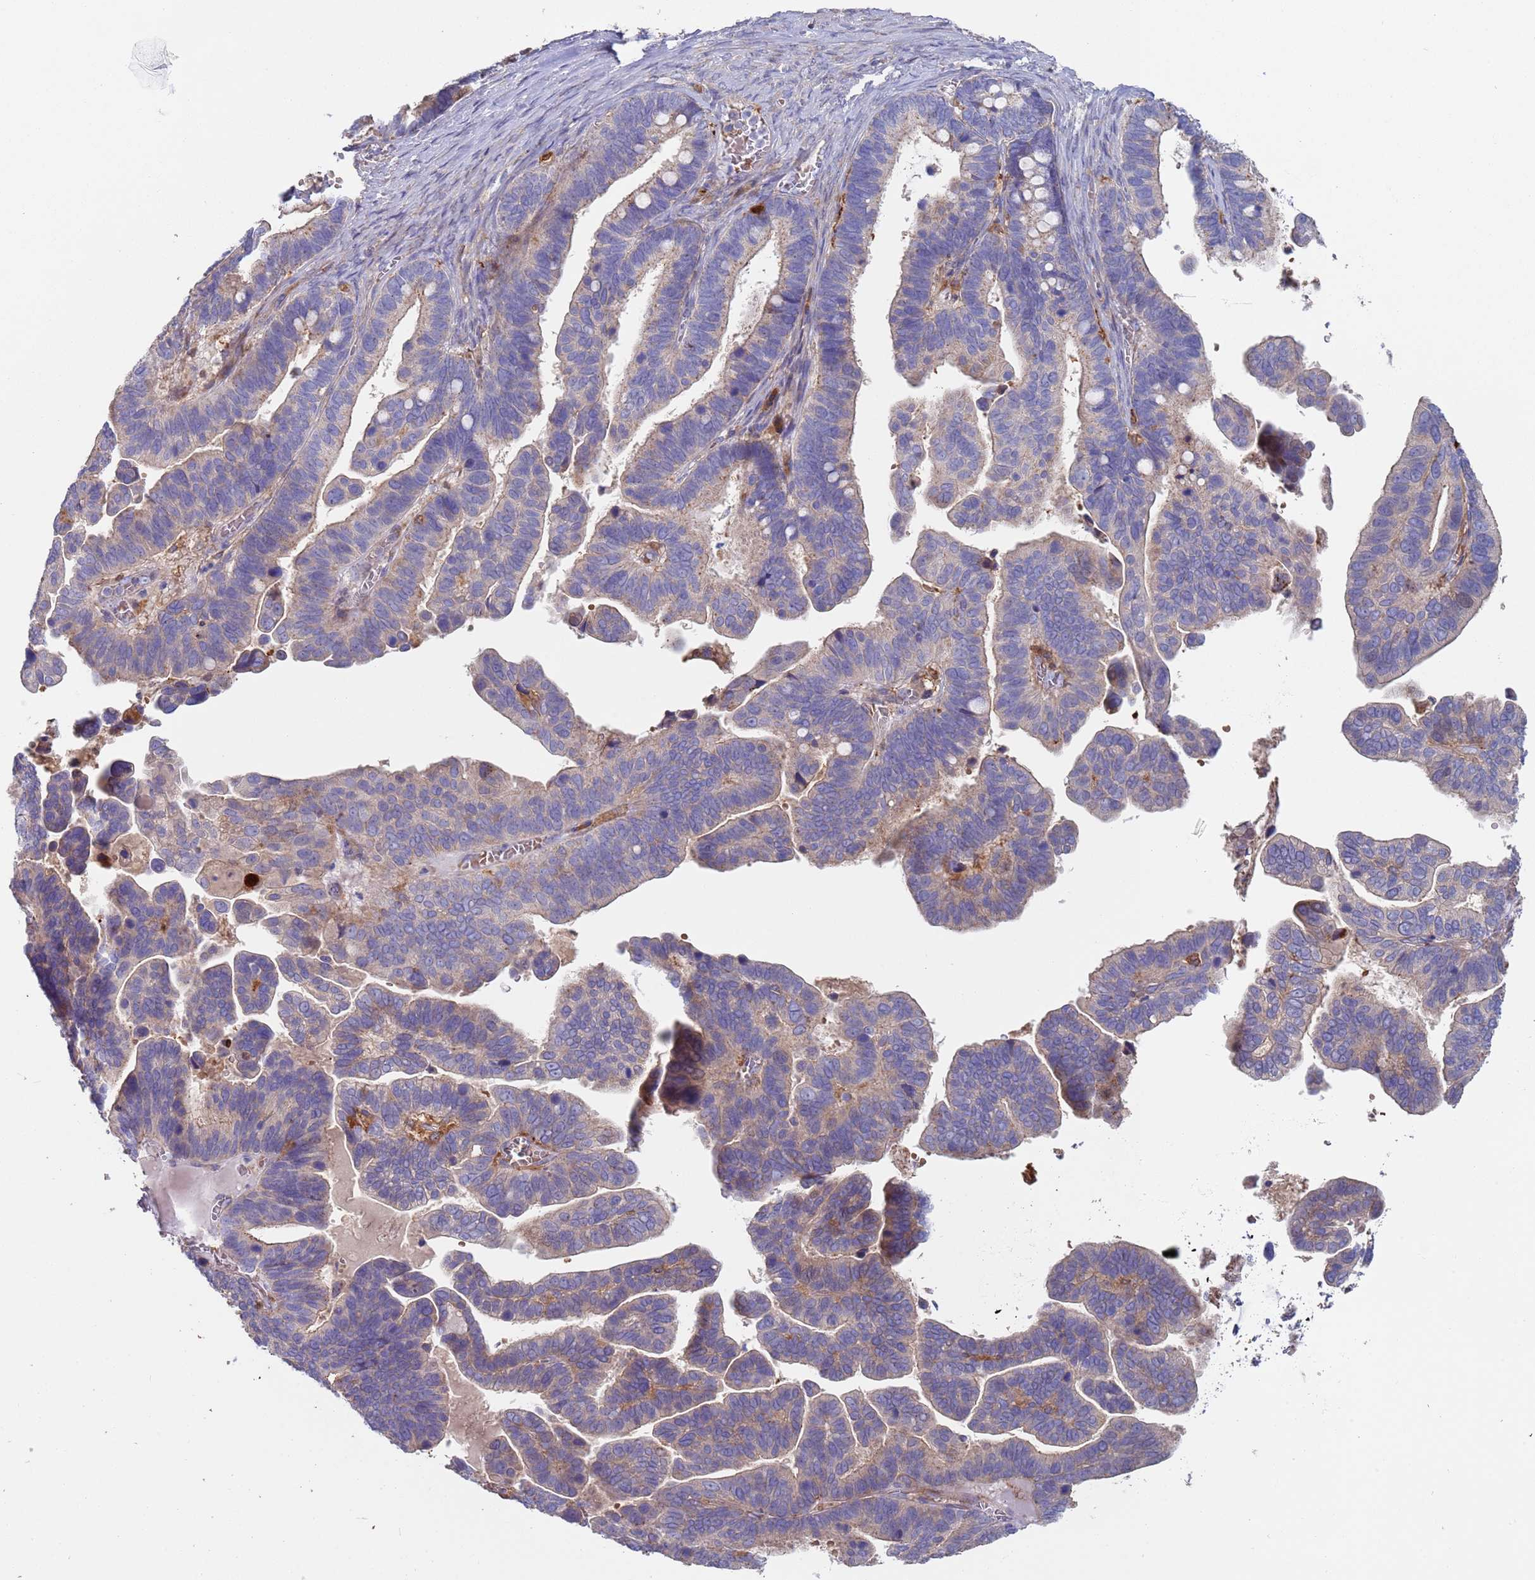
{"staining": {"intensity": "negative", "quantity": "none", "location": "none"}, "tissue": "ovarian cancer", "cell_type": "Tumor cells", "image_type": "cancer", "snomed": [{"axis": "morphology", "description": "Cystadenocarcinoma, serous, NOS"}, {"axis": "topography", "description": "Ovary"}], "caption": "Tumor cells are negative for brown protein staining in ovarian cancer (serous cystadenocarcinoma). (DAB IHC with hematoxylin counter stain).", "gene": "MALRD1", "patient": {"sex": "female", "age": 56}}